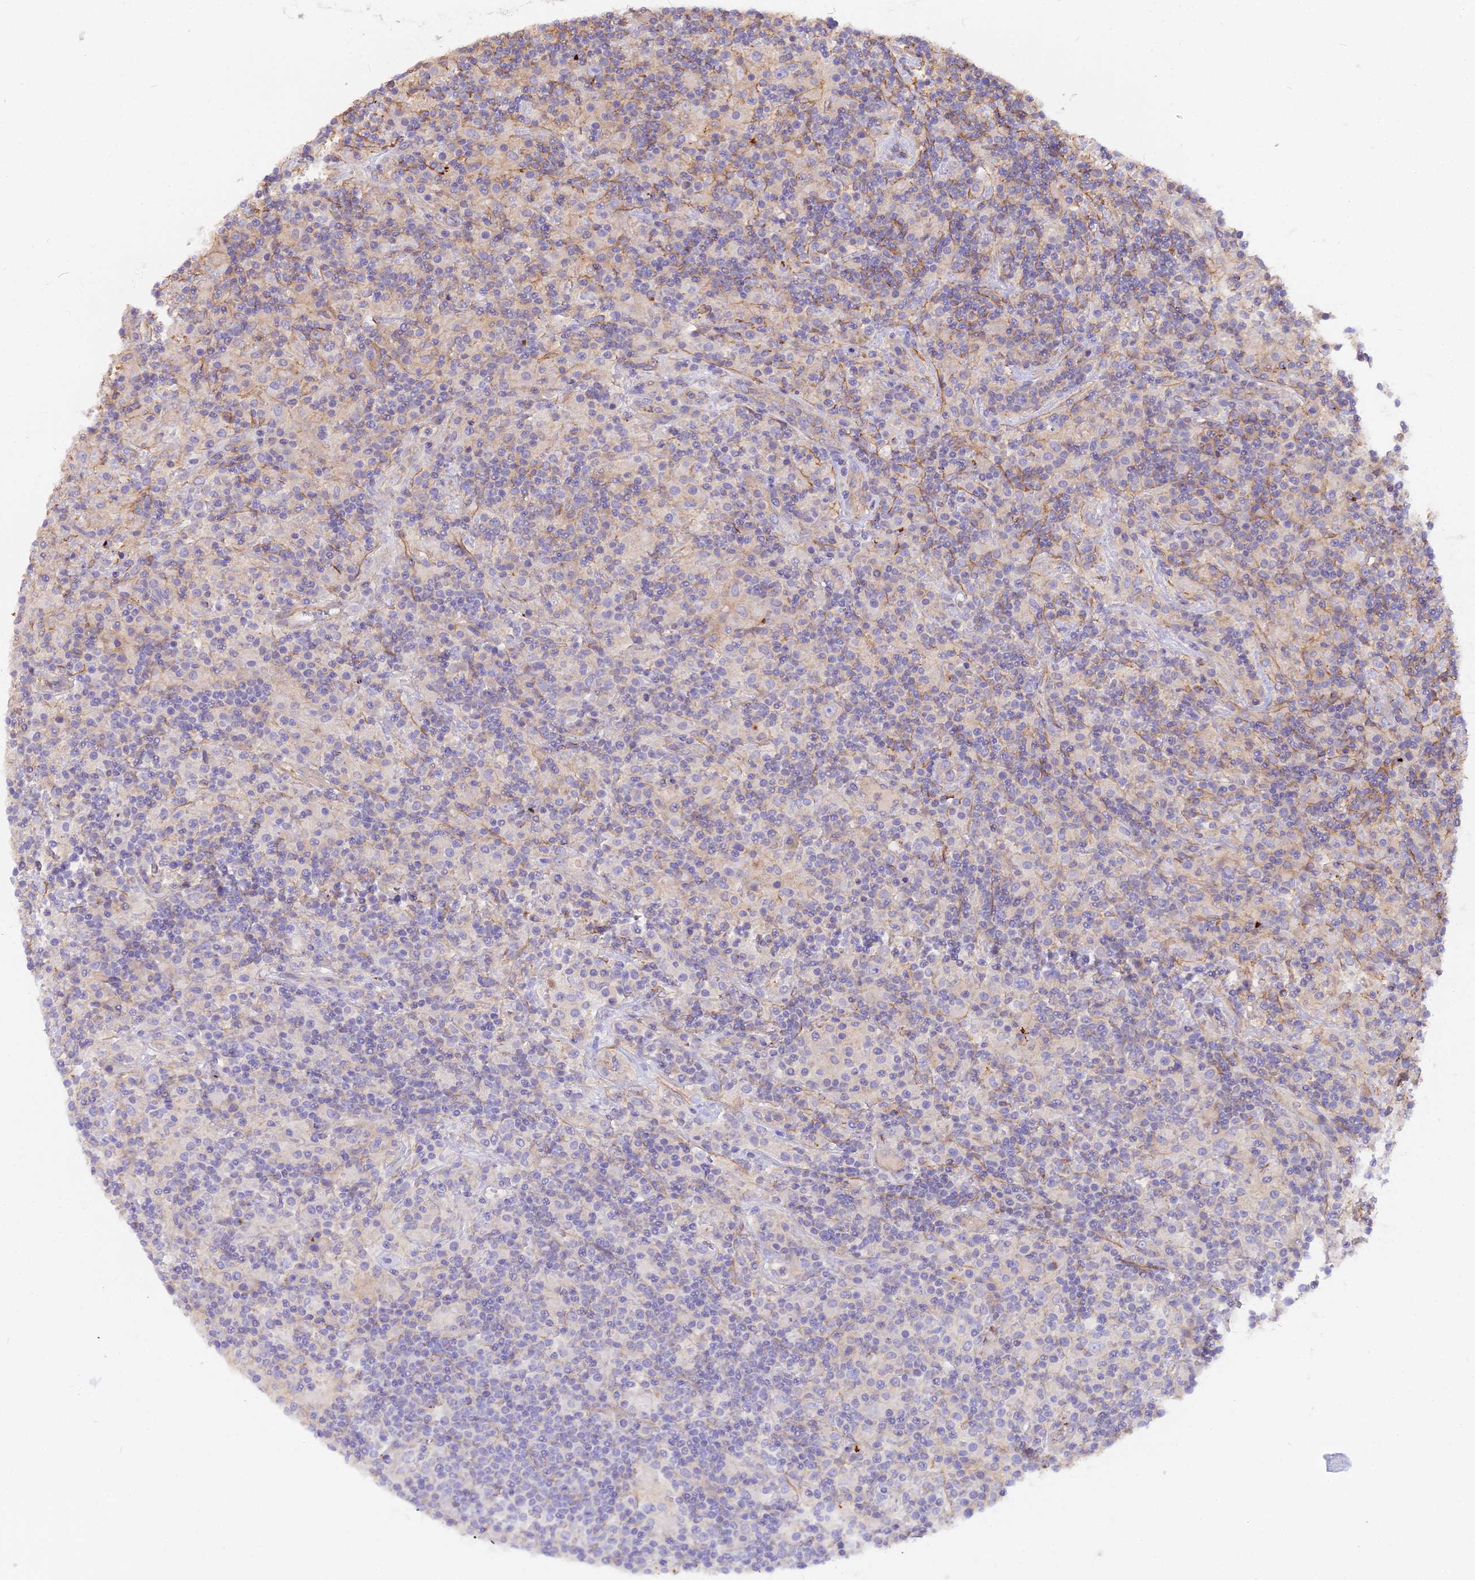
{"staining": {"intensity": "negative", "quantity": "none", "location": "none"}, "tissue": "lymphoma", "cell_type": "Tumor cells", "image_type": "cancer", "snomed": [{"axis": "morphology", "description": "Hodgkin's disease, NOS"}, {"axis": "topography", "description": "Lymph node"}], "caption": "An immunohistochemistry (IHC) photomicrograph of Hodgkin's disease is shown. There is no staining in tumor cells of Hodgkin's disease. The staining was performed using DAB (3,3'-diaminobenzidine) to visualize the protein expression in brown, while the nuclei were stained in blue with hematoxylin (Magnification: 20x).", "gene": "GLYAT", "patient": {"sex": "male", "age": 70}}